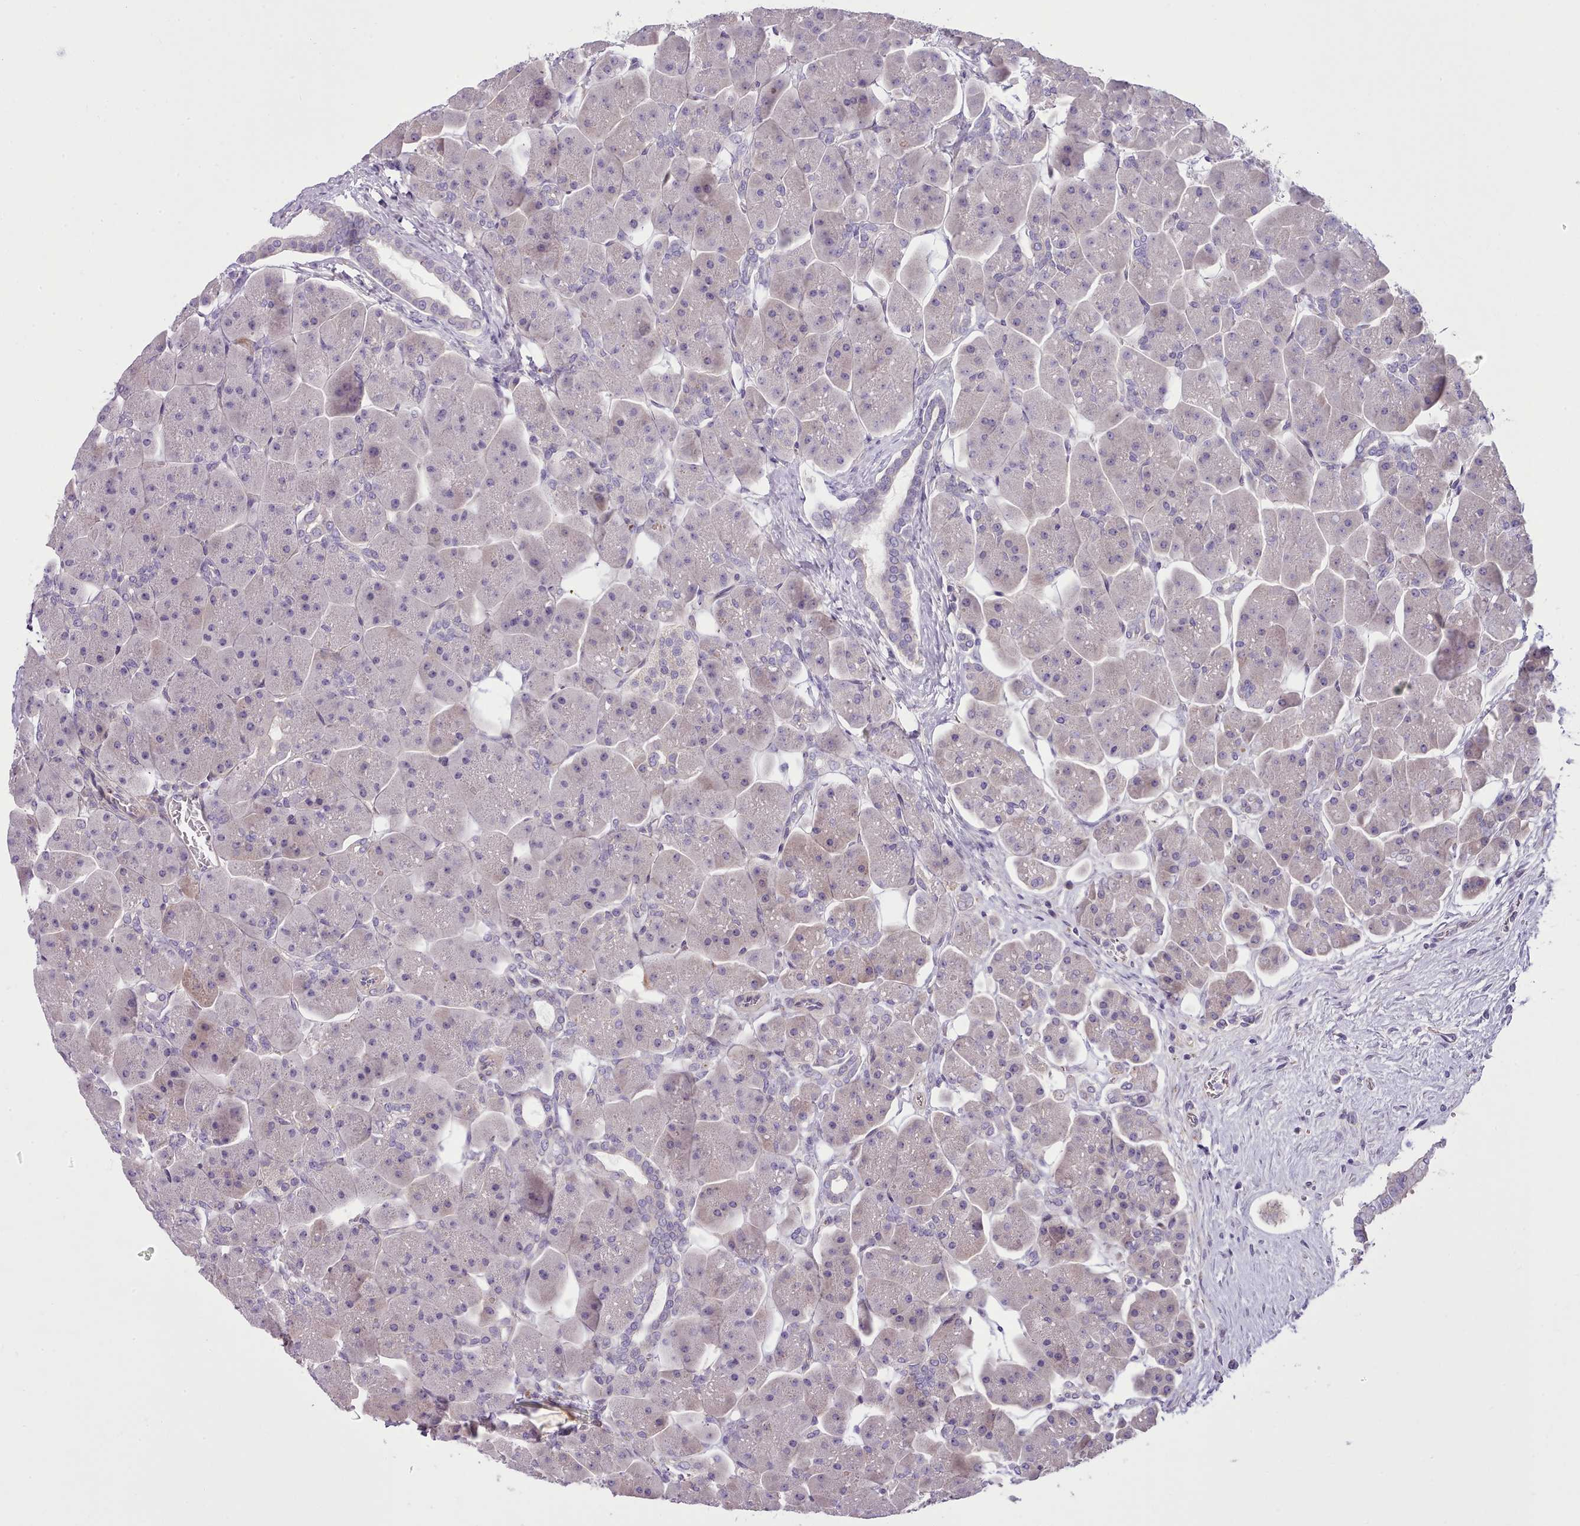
{"staining": {"intensity": "weak", "quantity": "<25%", "location": "cytoplasmic/membranous,nuclear"}, "tissue": "pancreas", "cell_type": "Exocrine glandular cells", "image_type": "normal", "snomed": [{"axis": "morphology", "description": "Normal tissue, NOS"}, {"axis": "topography", "description": "Pancreas"}], "caption": "Normal pancreas was stained to show a protein in brown. There is no significant positivity in exocrine glandular cells. (Stains: DAB IHC with hematoxylin counter stain, Microscopy: brightfield microscopy at high magnification).", "gene": "SETX", "patient": {"sex": "male", "age": 66}}